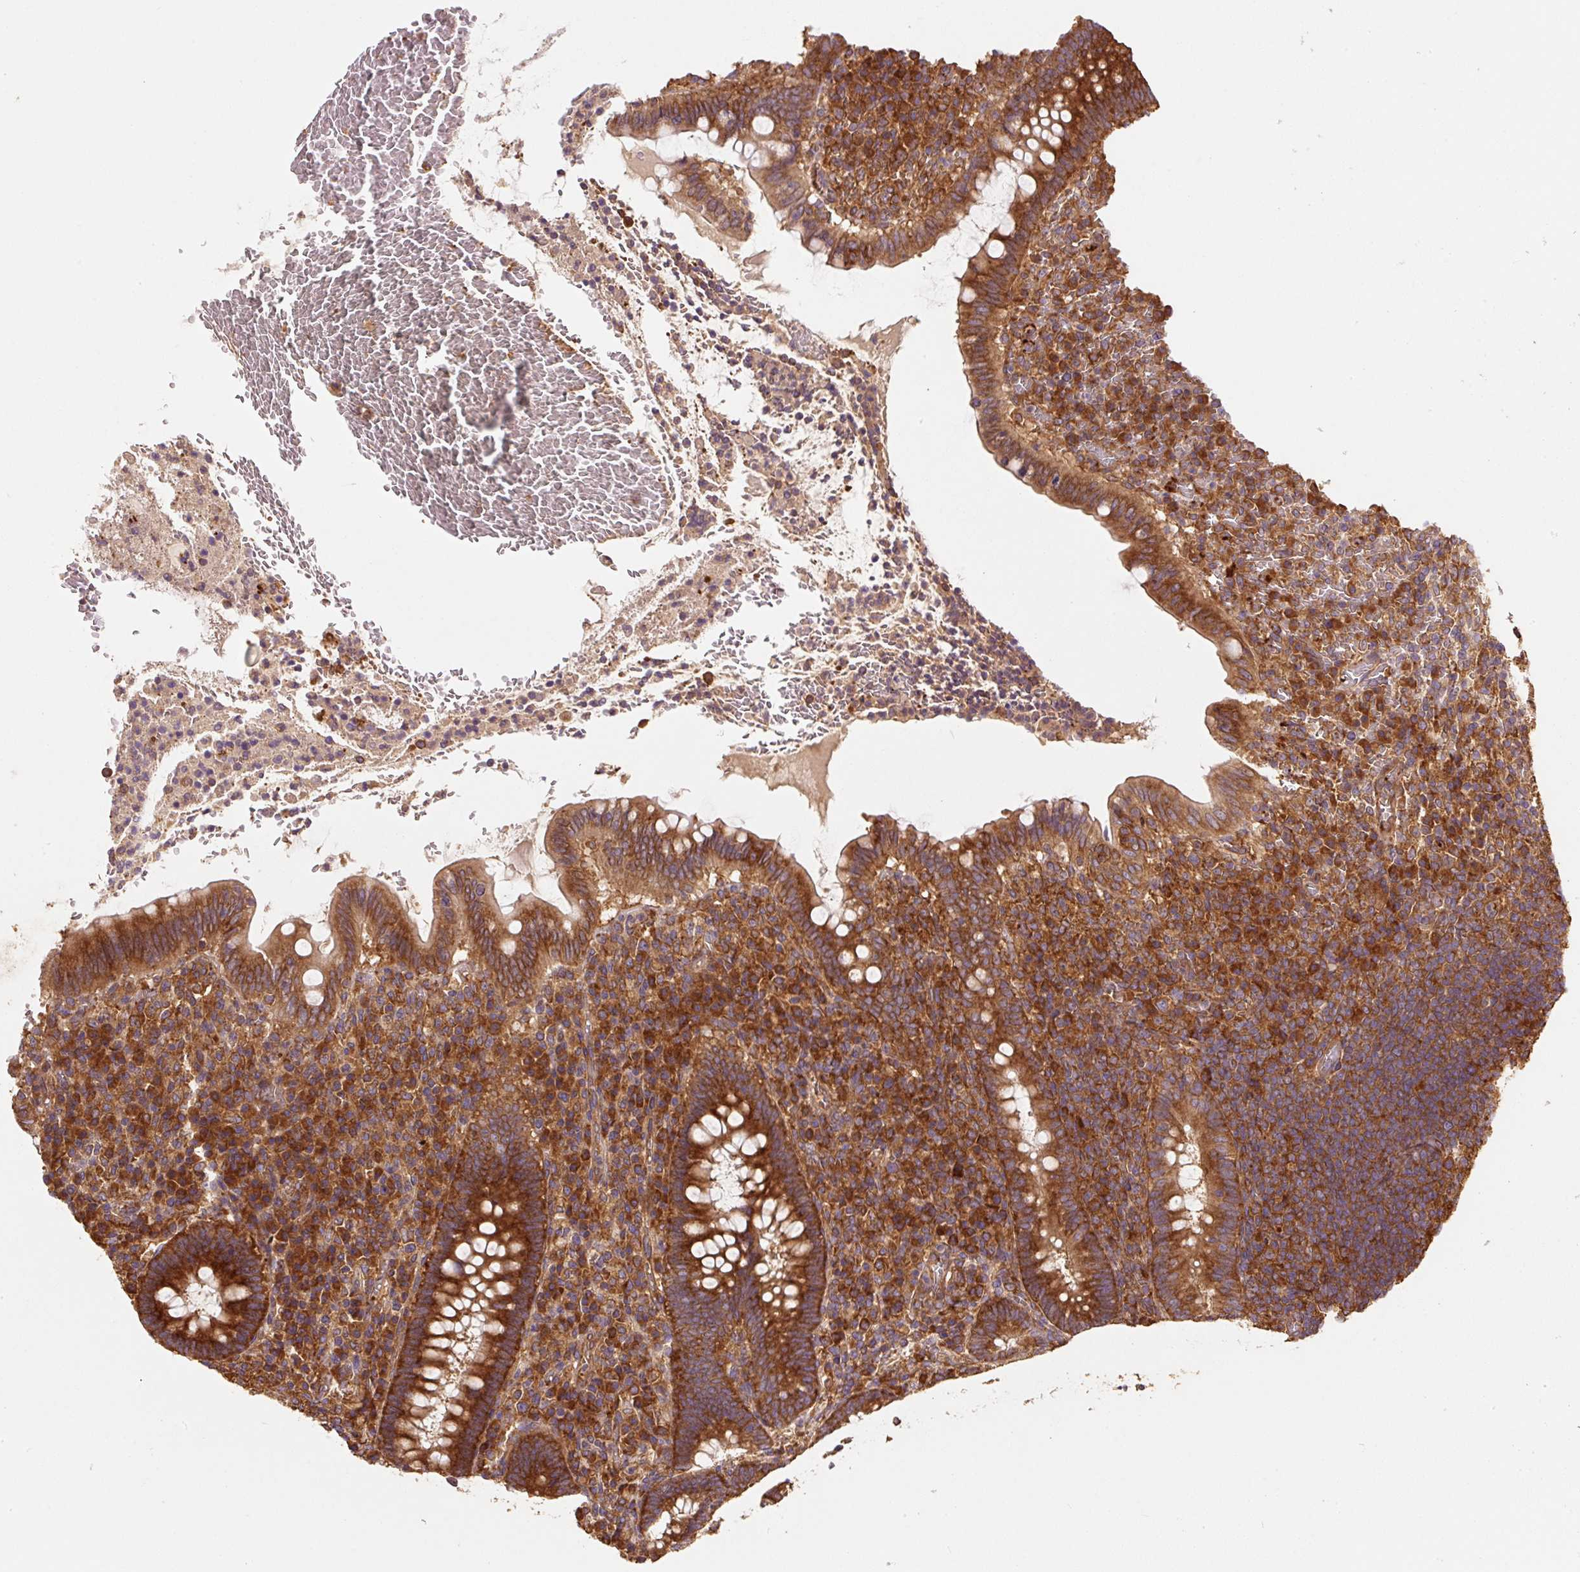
{"staining": {"intensity": "strong", "quantity": ">75%", "location": "cytoplasmic/membranous"}, "tissue": "appendix", "cell_type": "Glandular cells", "image_type": "normal", "snomed": [{"axis": "morphology", "description": "Normal tissue, NOS"}, {"axis": "topography", "description": "Appendix"}], "caption": "IHC image of normal human appendix stained for a protein (brown), which reveals high levels of strong cytoplasmic/membranous staining in about >75% of glandular cells.", "gene": "EIF2S2", "patient": {"sex": "female", "age": 43}}